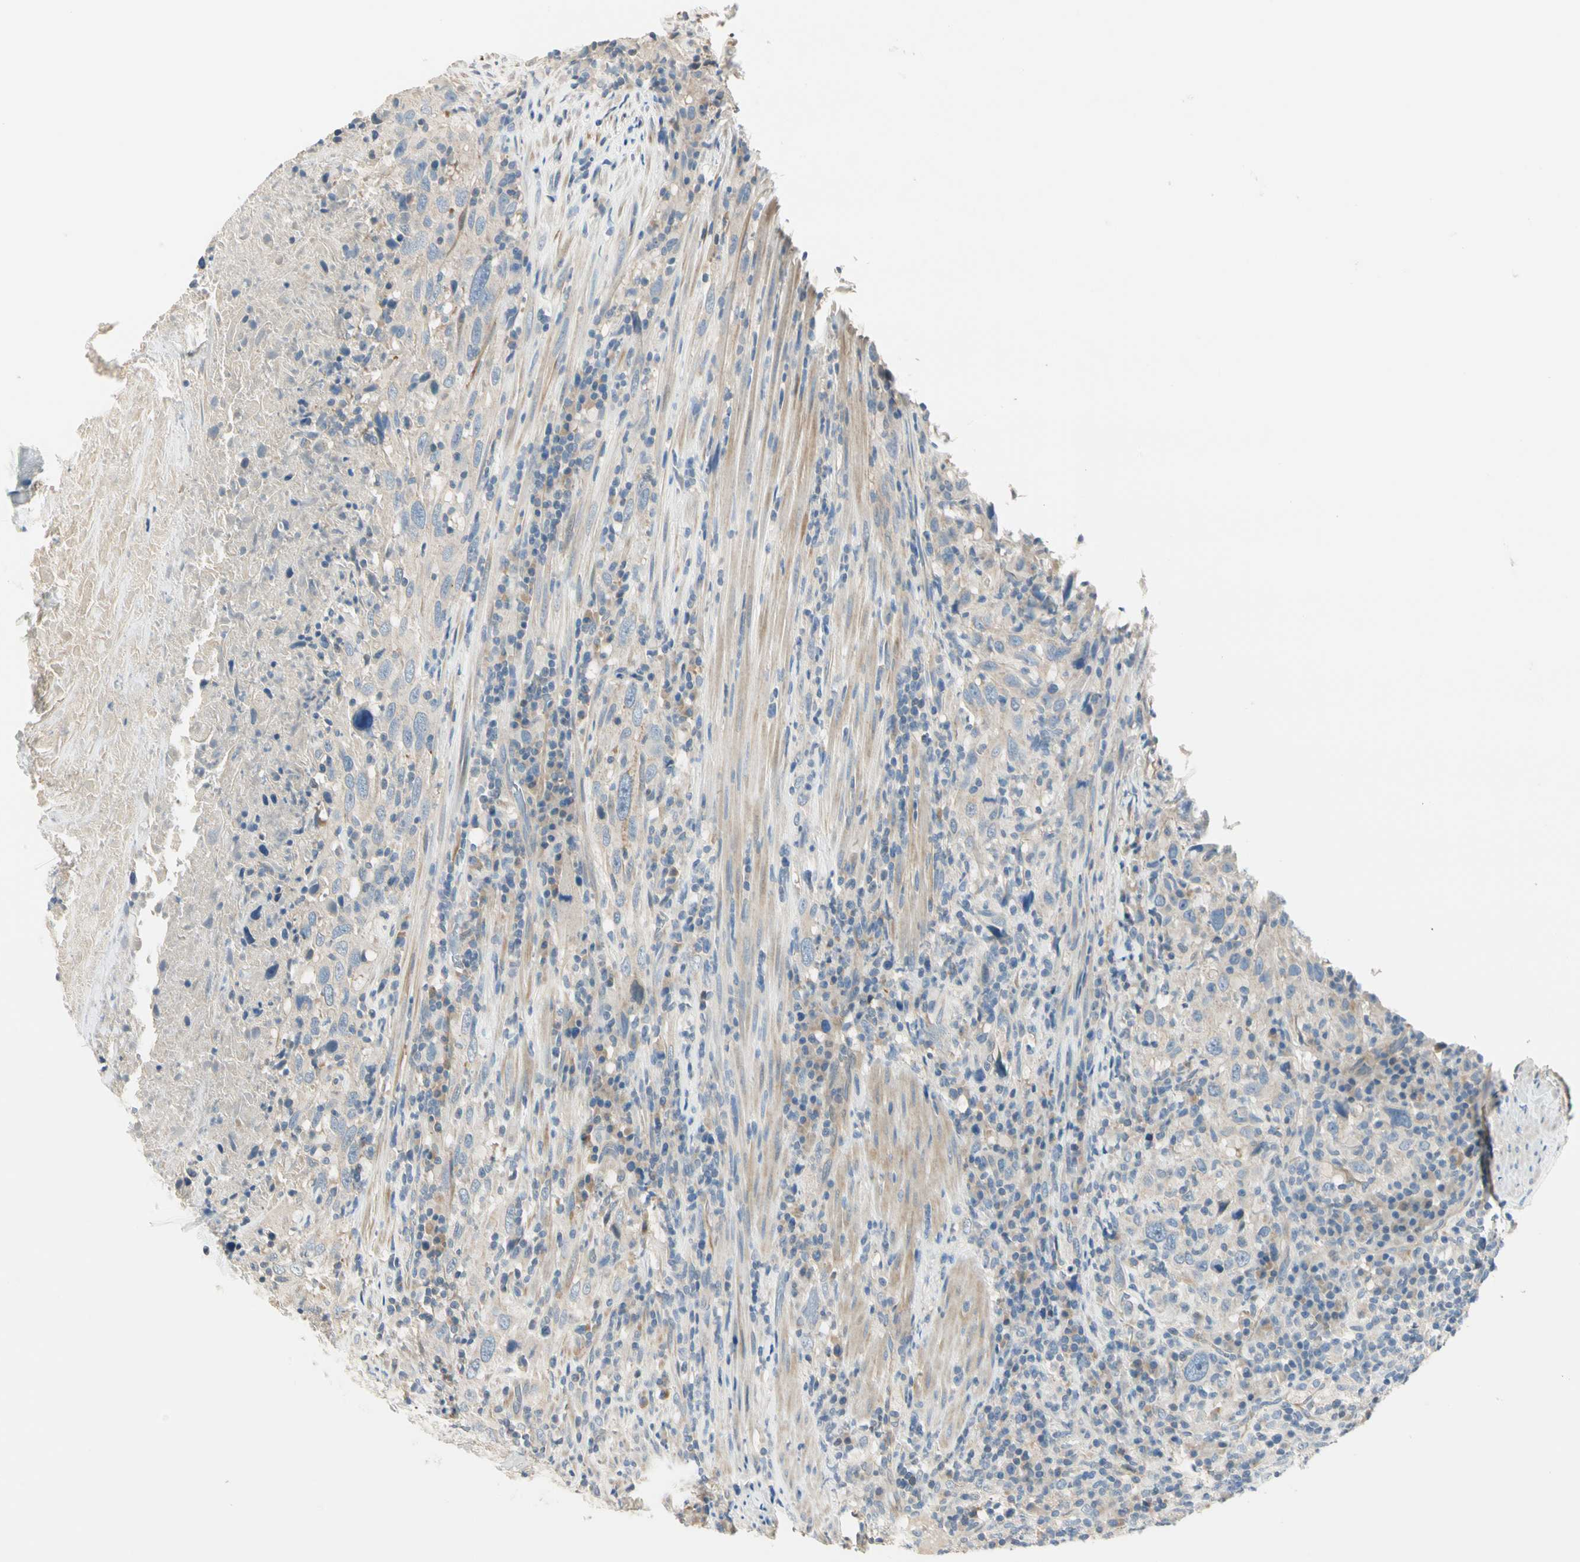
{"staining": {"intensity": "negative", "quantity": "none", "location": "none"}, "tissue": "urothelial cancer", "cell_type": "Tumor cells", "image_type": "cancer", "snomed": [{"axis": "morphology", "description": "Urothelial carcinoma, High grade"}, {"axis": "topography", "description": "Urinary bladder"}], "caption": "Immunohistochemistry image of neoplastic tissue: human urothelial cancer stained with DAB (3,3'-diaminobenzidine) exhibits no significant protein staining in tumor cells.", "gene": "GPR153", "patient": {"sex": "male", "age": 61}}